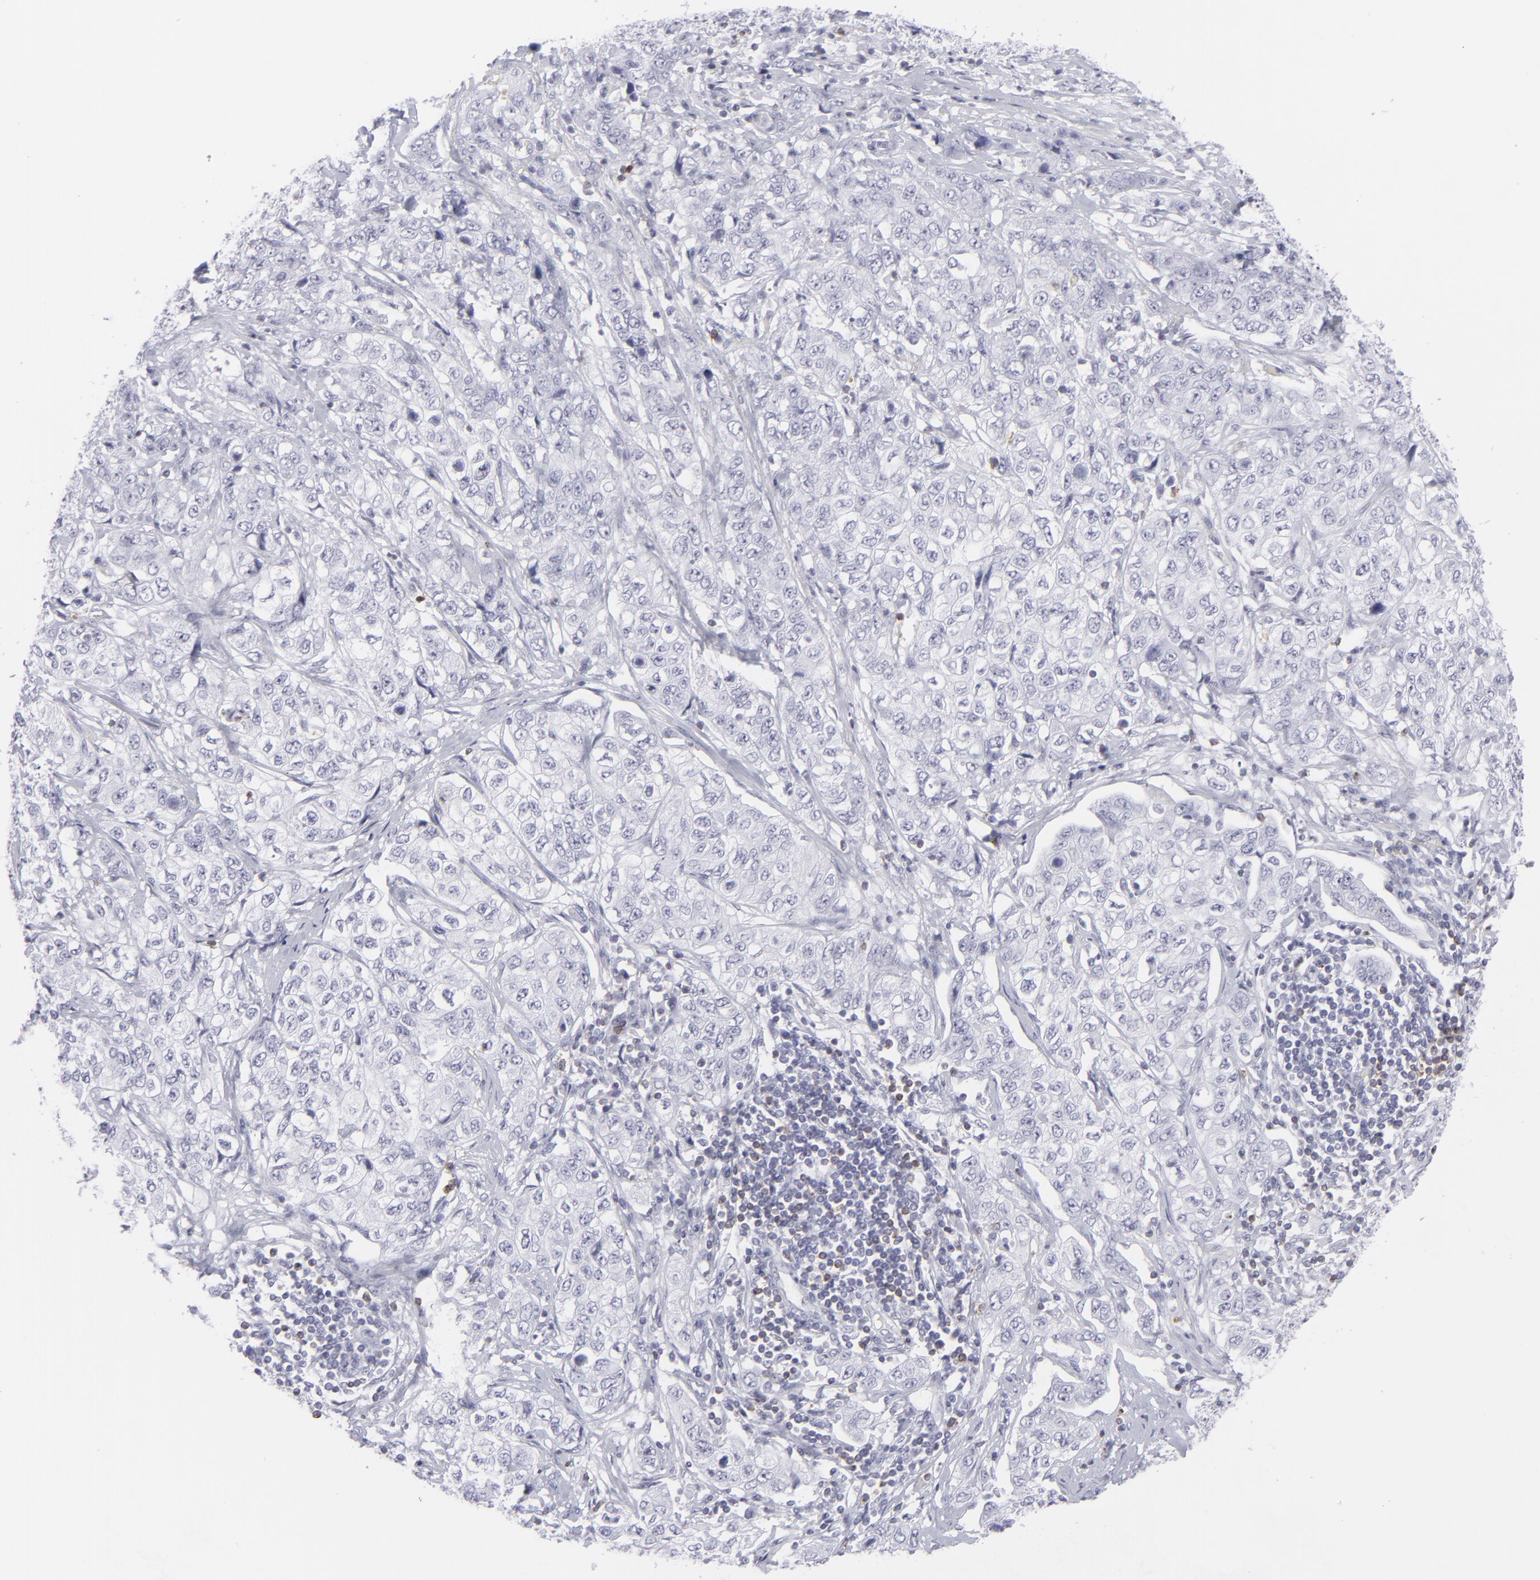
{"staining": {"intensity": "negative", "quantity": "none", "location": "none"}, "tissue": "stomach cancer", "cell_type": "Tumor cells", "image_type": "cancer", "snomed": [{"axis": "morphology", "description": "Adenocarcinoma, NOS"}, {"axis": "topography", "description": "Stomach"}], "caption": "High power microscopy micrograph of an immunohistochemistry (IHC) image of stomach cancer, revealing no significant positivity in tumor cells.", "gene": "CD7", "patient": {"sex": "male", "age": 48}}